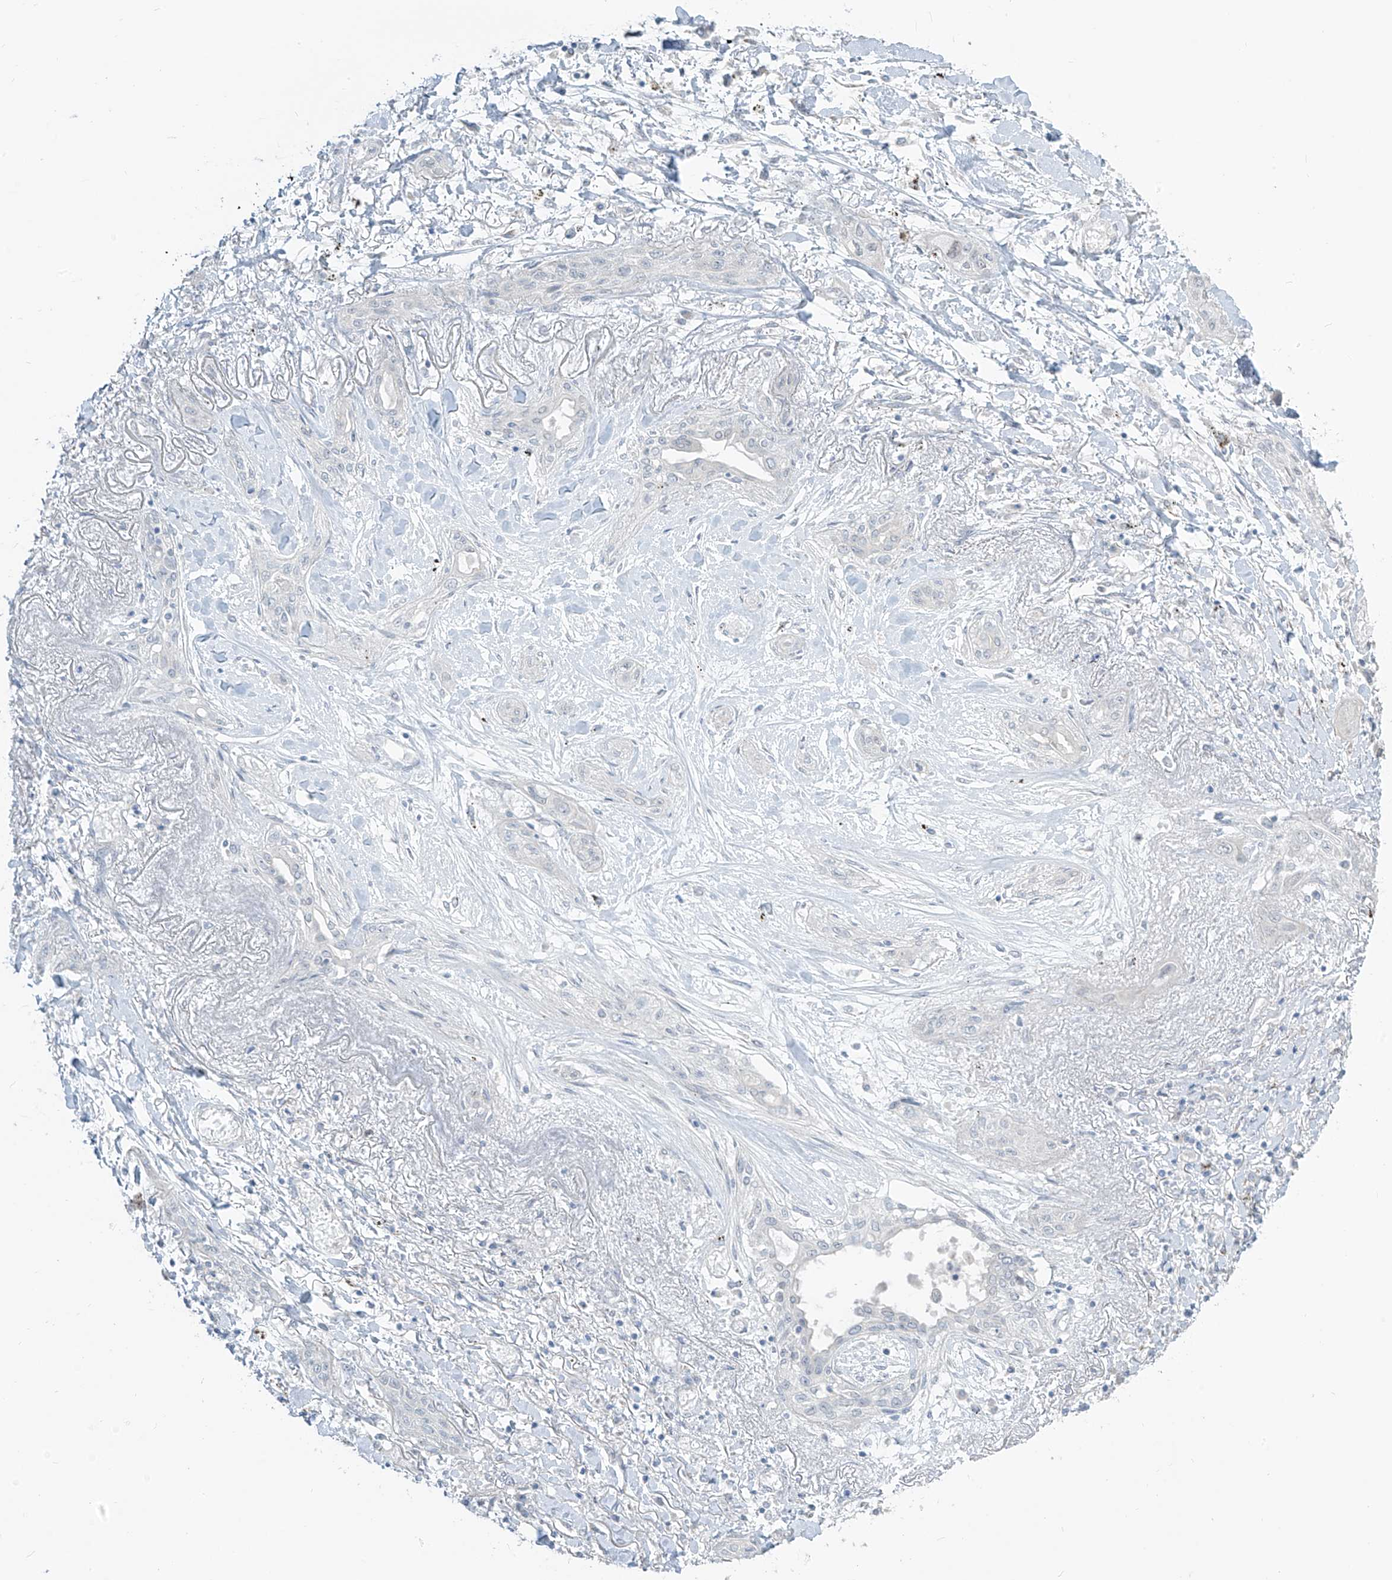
{"staining": {"intensity": "negative", "quantity": "none", "location": "none"}, "tissue": "lung cancer", "cell_type": "Tumor cells", "image_type": "cancer", "snomed": [{"axis": "morphology", "description": "Squamous cell carcinoma, NOS"}, {"axis": "topography", "description": "Lung"}], "caption": "IHC histopathology image of lung cancer stained for a protein (brown), which demonstrates no staining in tumor cells.", "gene": "PRDM6", "patient": {"sex": "female", "age": 47}}